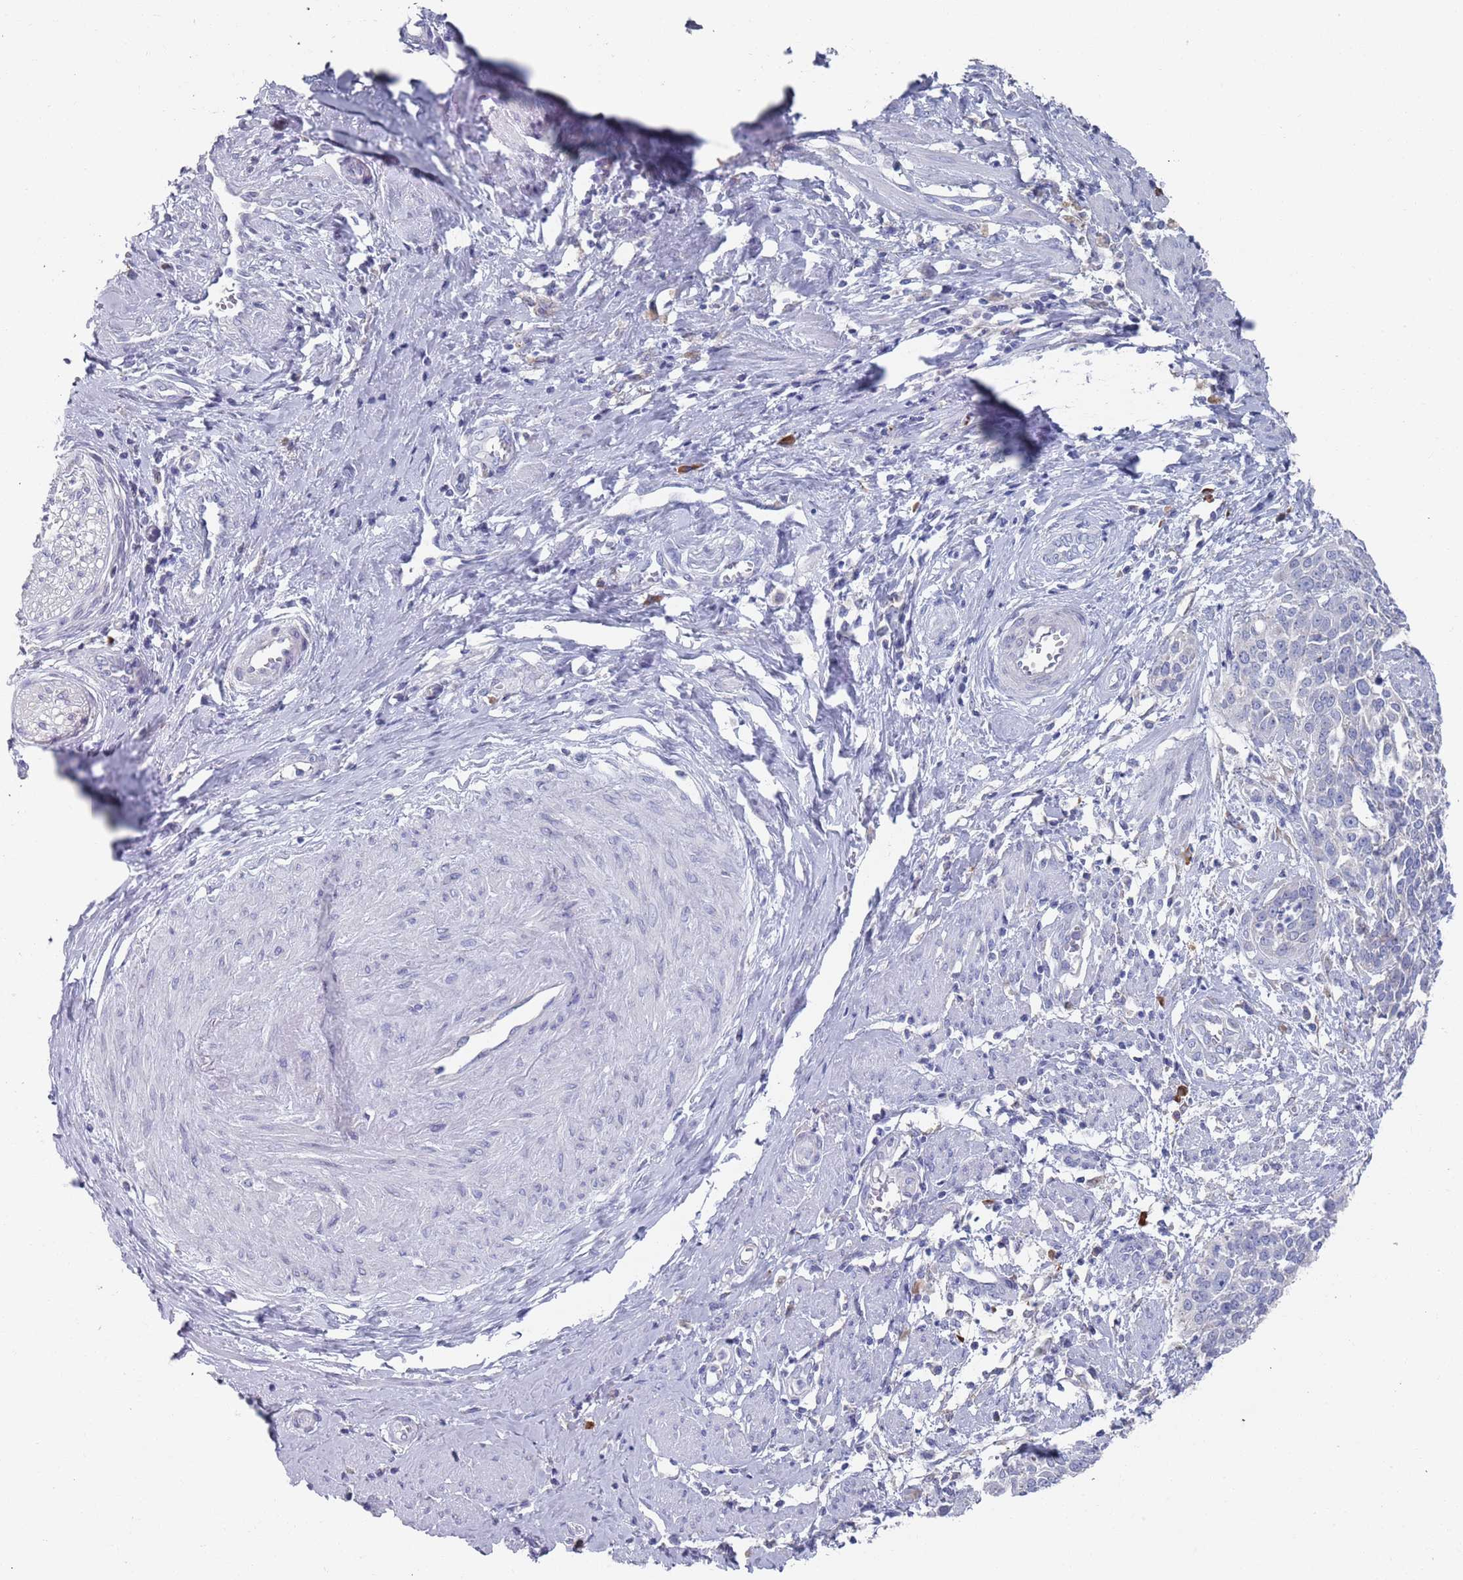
{"staining": {"intensity": "negative", "quantity": "none", "location": "none"}, "tissue": "cervical cancer", "cell_type": "Tumor cells", "image_type": "cancer", "snomed": [{"axis": "morphology", "description": "Squamous cell carcinoma, NOS"}, {"axis": "topography", "description": "Cervix"}], "caption": "This is an IHC micrograph of cervical cancer. There is no positivity in tumor cells.", "gene": "MAT1A", "patient": {"sex": "female", "age": 44}}